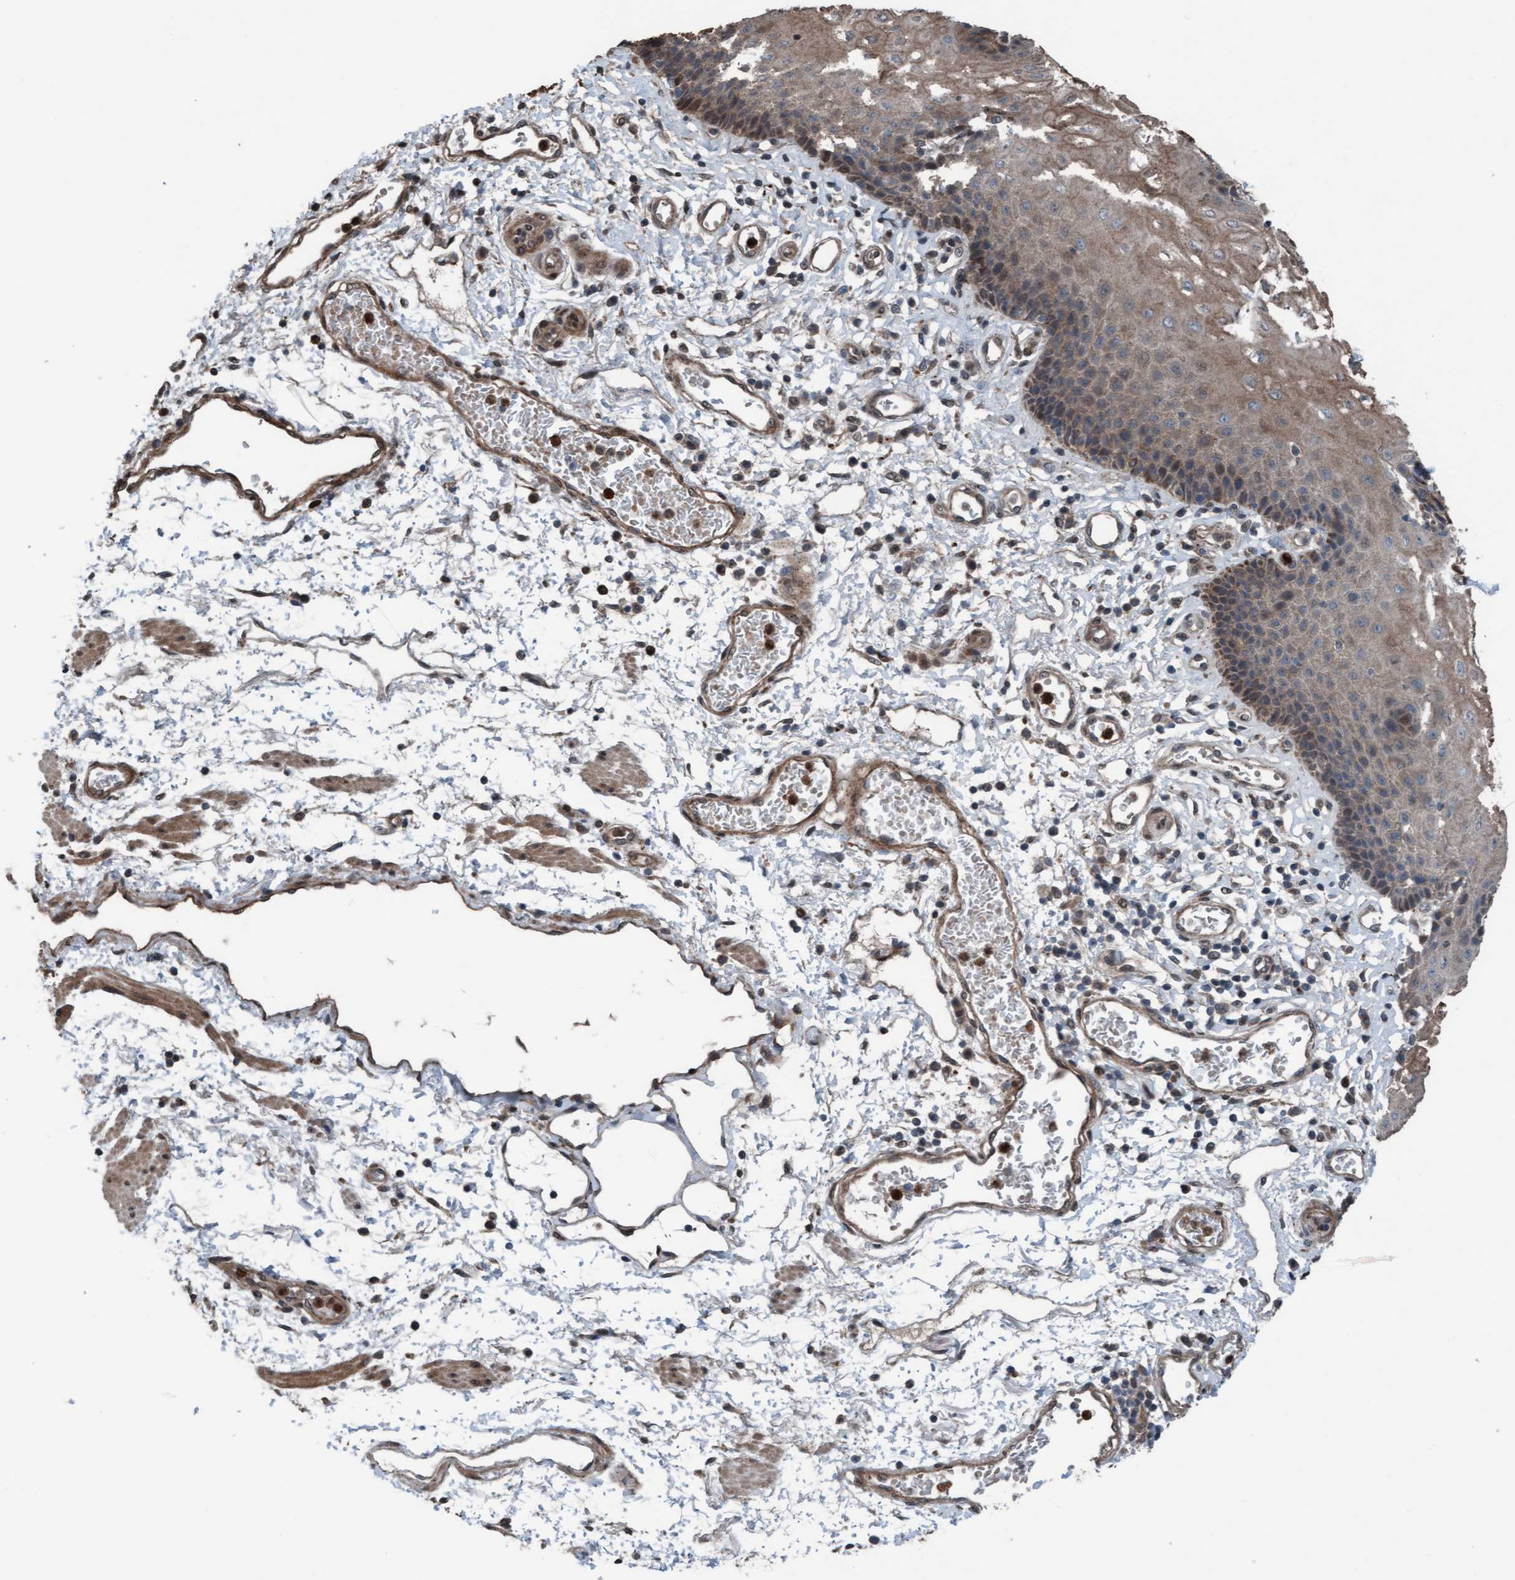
{"staining": {"intensity": "moderate", "quantity": ">75%", "location": "cytoplasmic/membranous"}, "tissue": "esophagus", "cell_type": "Squamous epithelial cells", "image_type": "normal", "snomed": [{"axis": "morphology", "description": "Normal tissue, NOS"}, {"axis": "topography", "description": "Esophagus"}], "caption": "A medium amount of moderate cytoplasmic/membranous staining is identified in approximately >75% of squamous epithelial cells in benign esophagus. (IHC, brightfield microscopy, high magnification).", "gene": "PLXNB2", "patient": {"sex": "male", "age": 54}}